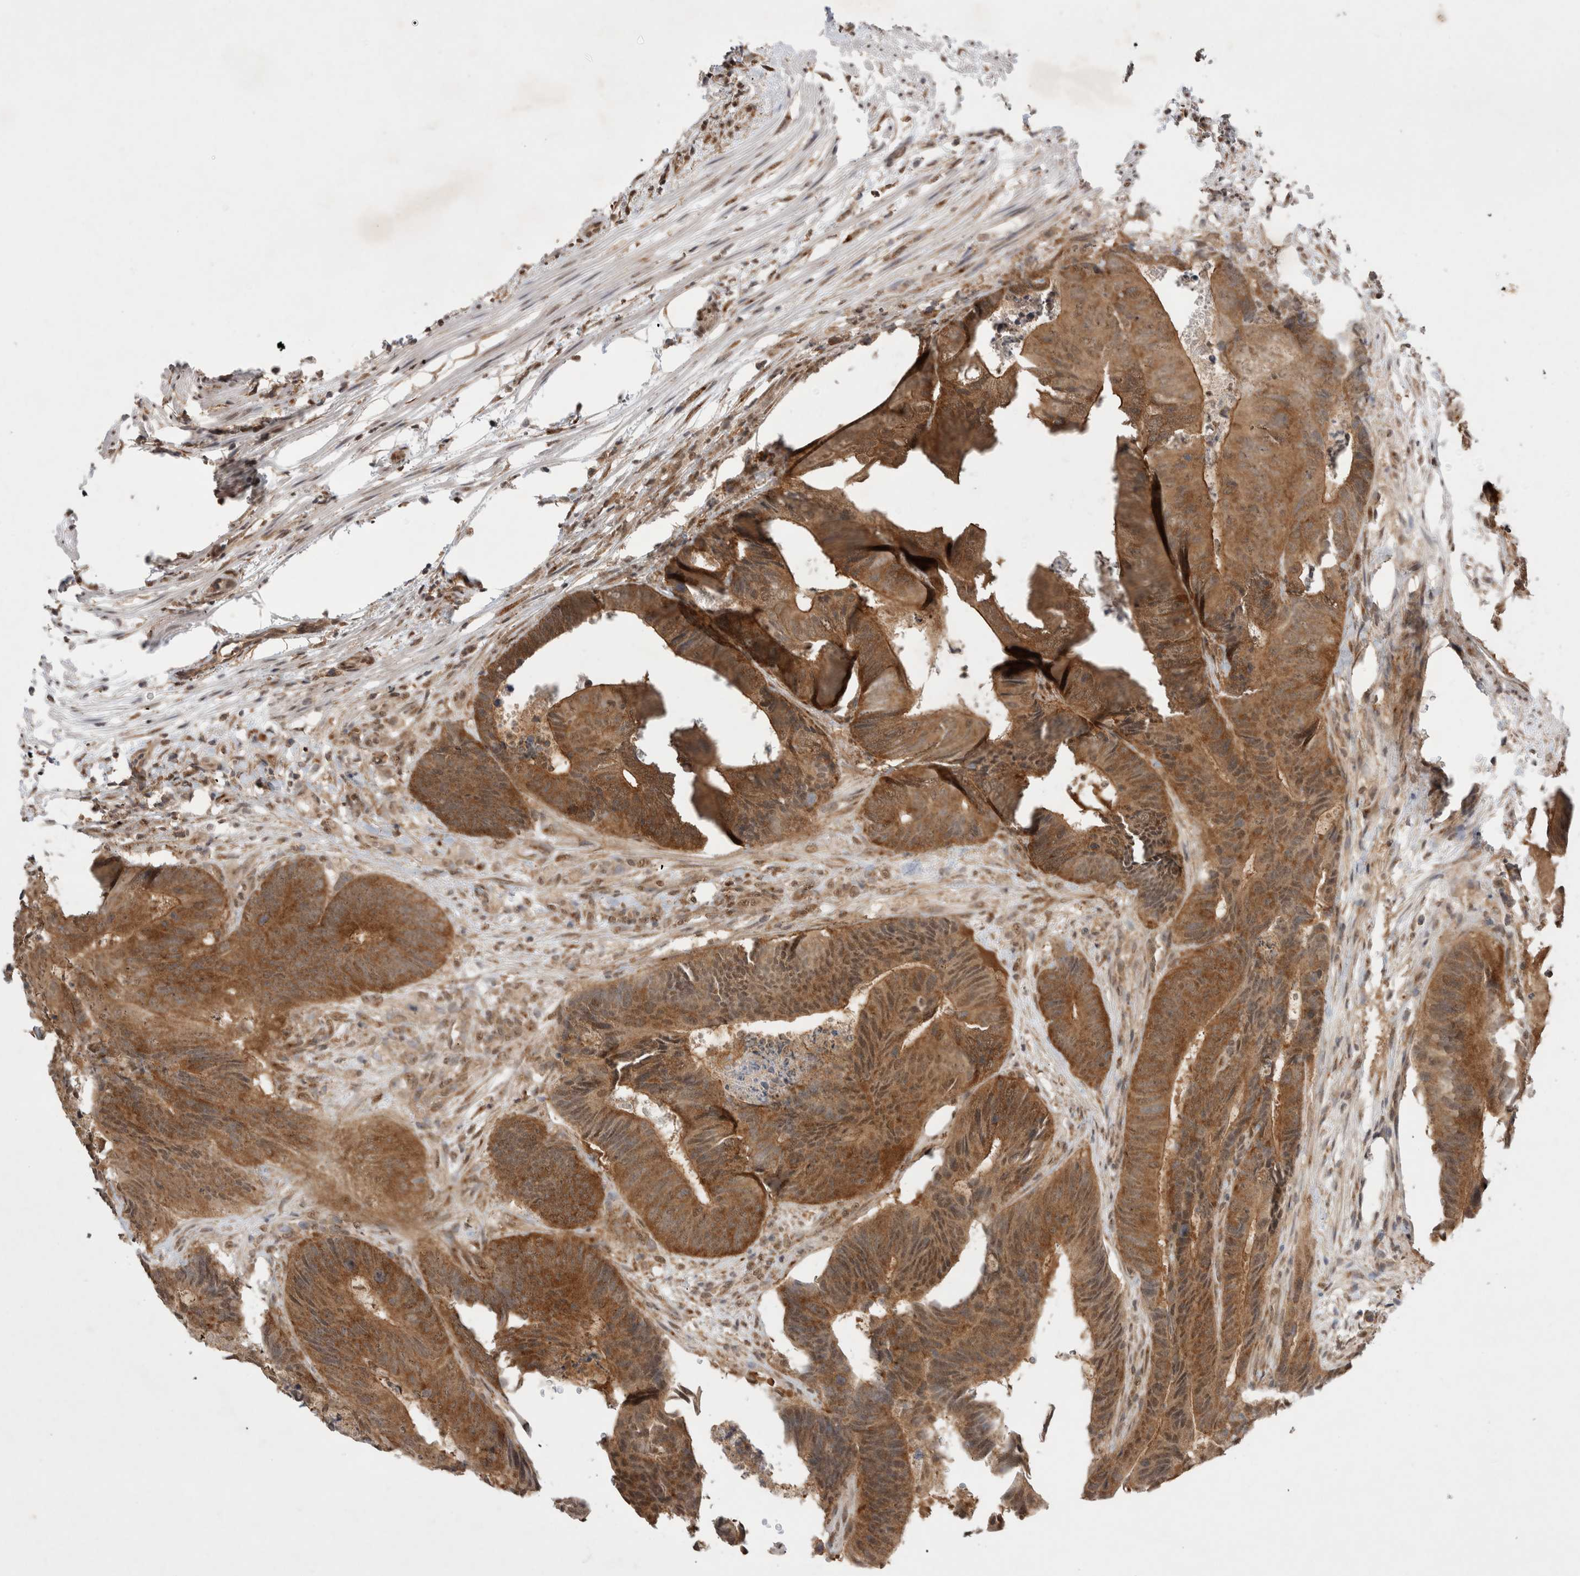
{"staining": {"intensity": "moderate", "quantity": ">75%", "location": "cytoplasmic/membranous"}, "tissue": "colorectal cancer", "cell_type": "Tumor cells", "image_type": "cancer", "snomed": [{"axis": "morphology", "description": "Adenocarcinoma, NOS"}, {"axis": "topography", "description": "Colon"}], "caption": "Colorectal adenocarcinoma was stained to show a protein in brown. There is medium levels of moderate cytoplasmic/membranous staining in approximately >75% of tumor cells.", "gene": "WIPF2", "patient": {"sex": "male", "age": 56}}